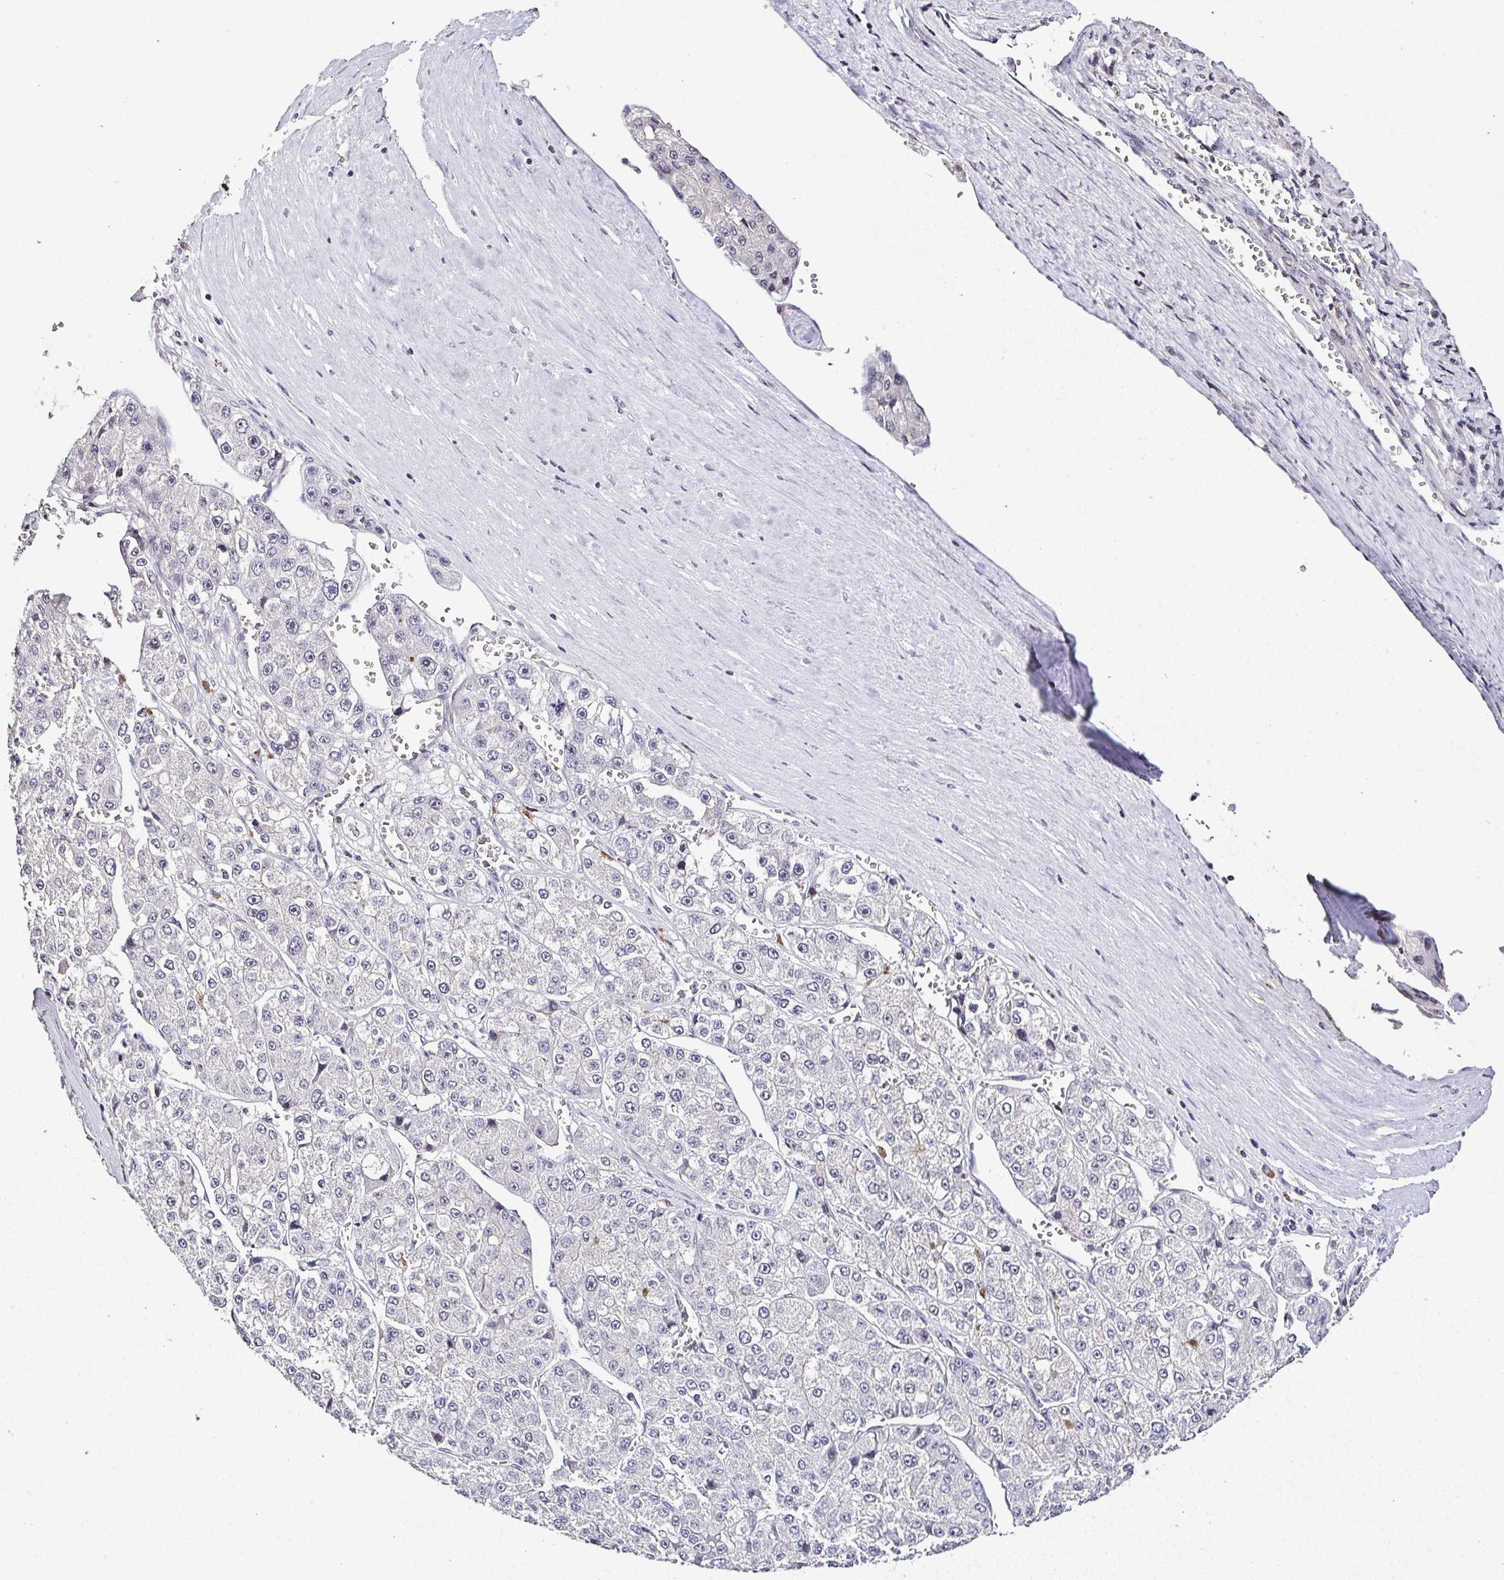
{"staining": {"intensity": "negative", "quantity": "none", "location": "none"}, "tissue": "liver cancer", "cell_type": "Tumor cells", "image_type": "cancer", "snomed": [{"axis": "morphology", "description": "Carcinoma, Hepatocellular, NOS"}, {"axis": "topography", "description": "Liver"}], "caption": "Image shows no protein staining in tumor cells of liver cancer tissue.", "gene": "SERPINB3", "patient": {"sex": "female", "age": 73}}